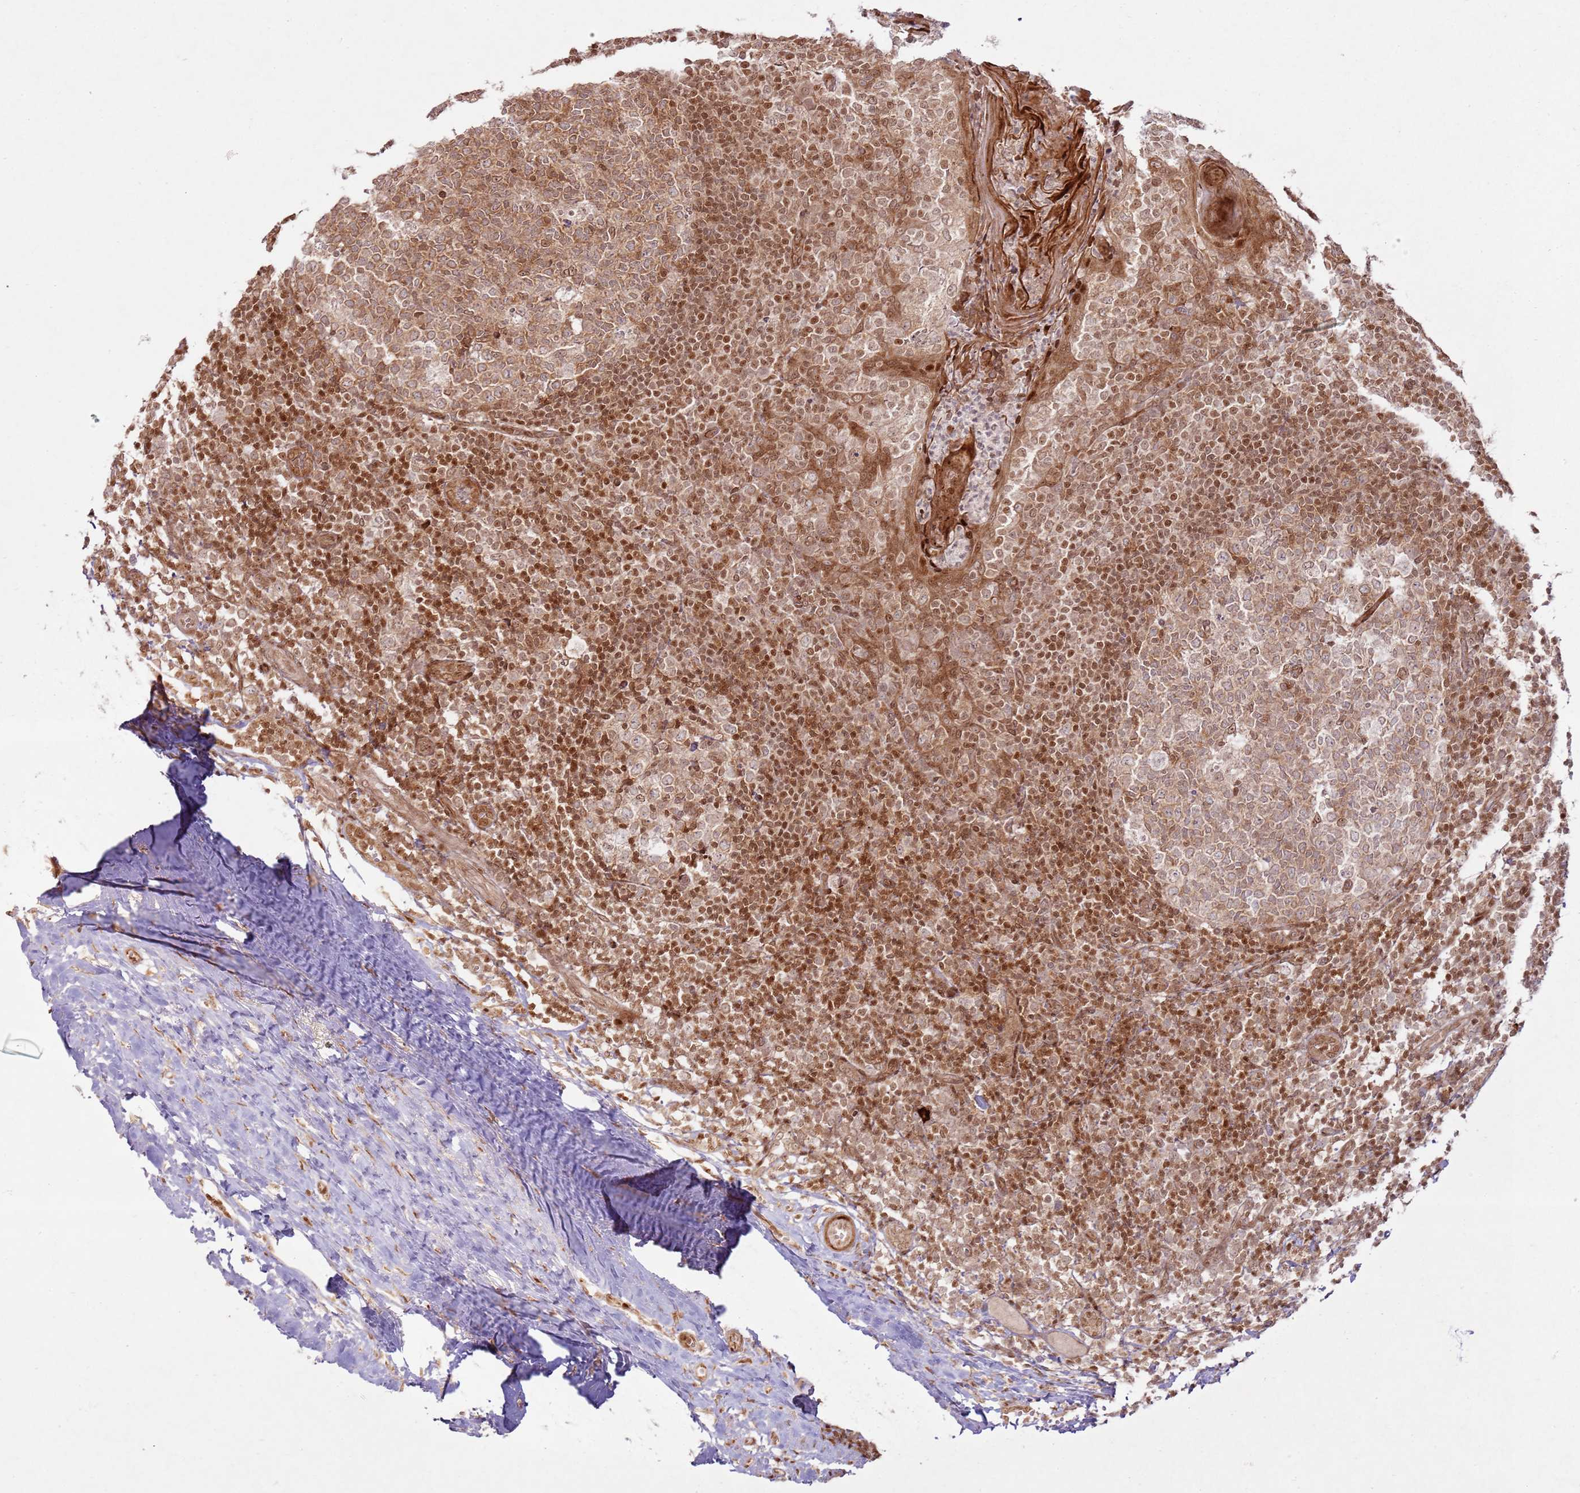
{"staining": {"intensity": "weak", "quantity": ">75%", "location": "cytoplasmic/membranous,nuclear"}, "tissue": "tonsil", "cell_type": "Germinal center cells", "image_type": "normal", "snomed": [{"axis": "morphology", "description": "Normal tissue, NOS"}, {"axis": "topography", "description": "Tonsil"}], "caption": "Tonsil stained with DAB (3,3'-diaminobenzidine) immunohistochemistry exhibits low levels of weak cytoplasmic/membranous,nuclear positivity in approximately >75% of germinal center cells.", "gene": "KLHL36", "patient": {"sex": "female", "age": 19}}